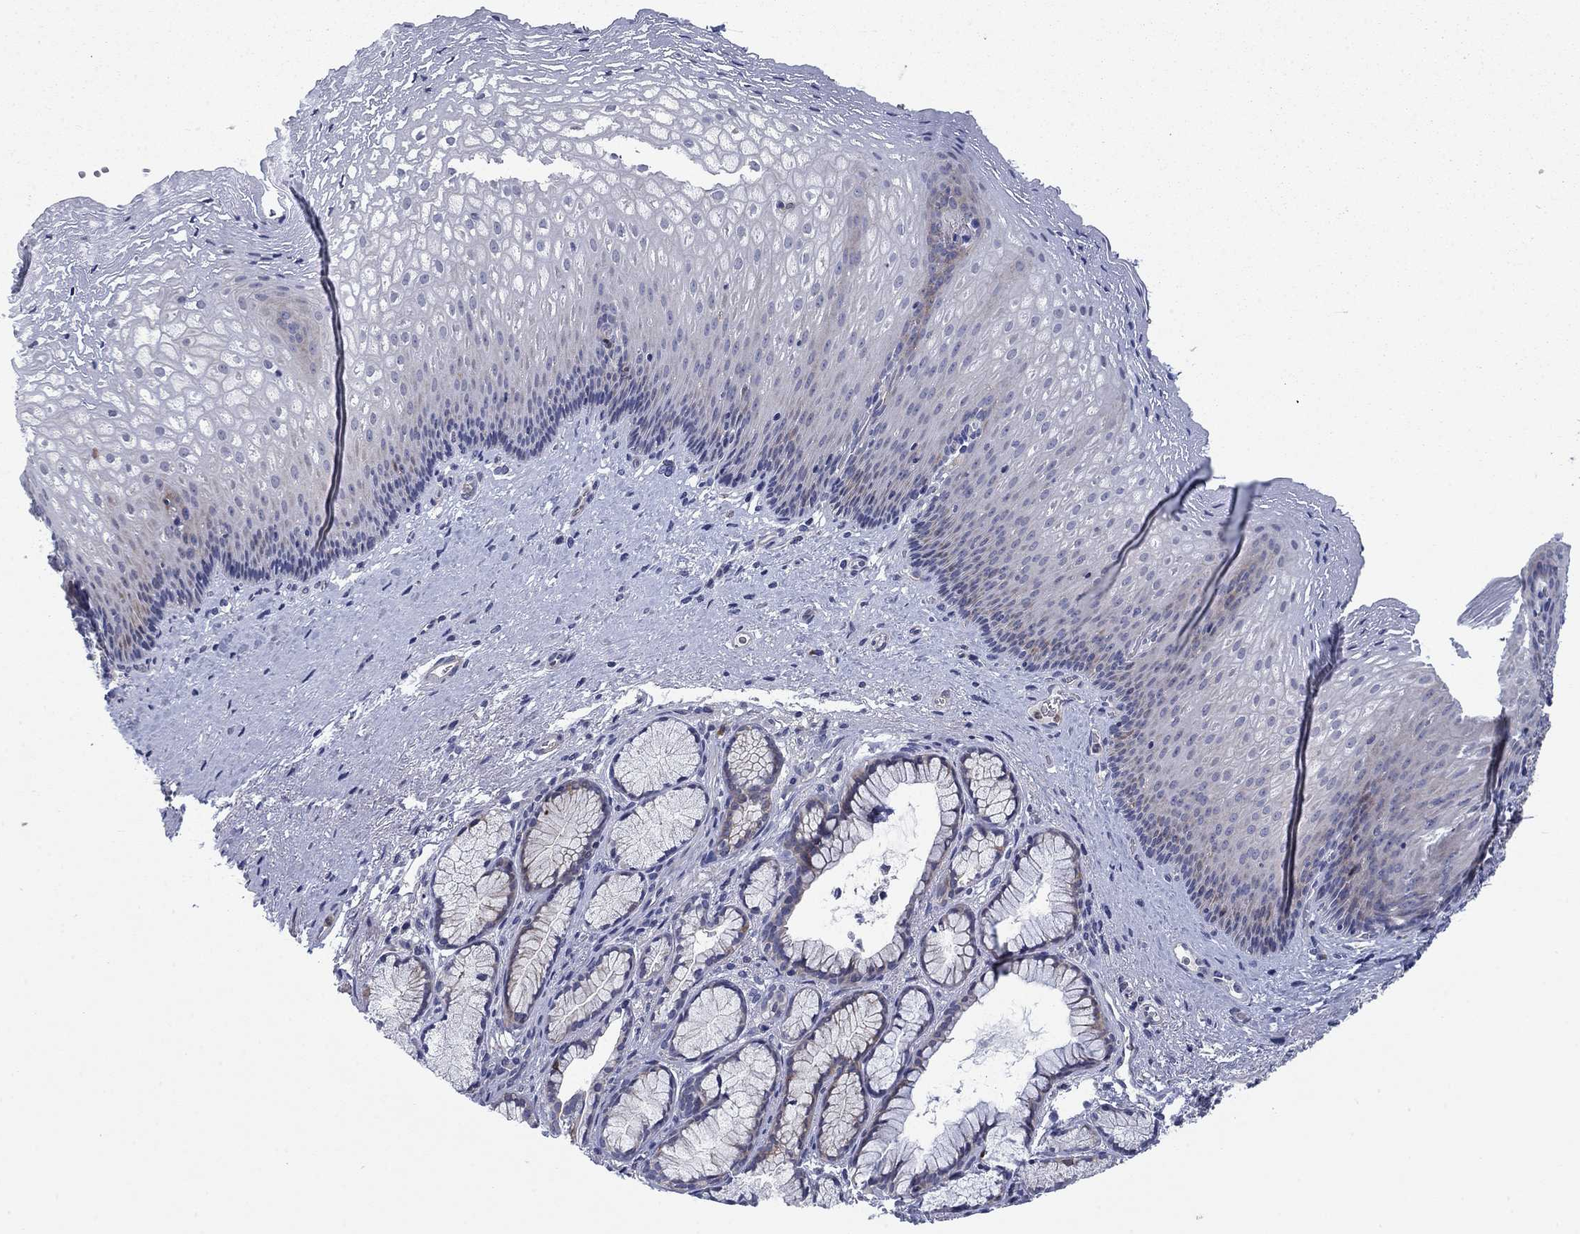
{"staining": {"intensity": "negative", "quantity": "none", "location": "none"}, "tissue": "esophagus", "cell_type": "Squamous epithelial cells", "image_type": "normal", "snomed": [{"axis": "morphology", "description": "Normal tissue, NOS"}, {"axis": "topography", "description": "Esophagus"}], "caption": "DAB immunohistochemical staining of normal human esophagus shows no significant positivity in squamous epithelial cells.", "gene": "KIF15", "patient": {"sex": "male", "age": 76}}